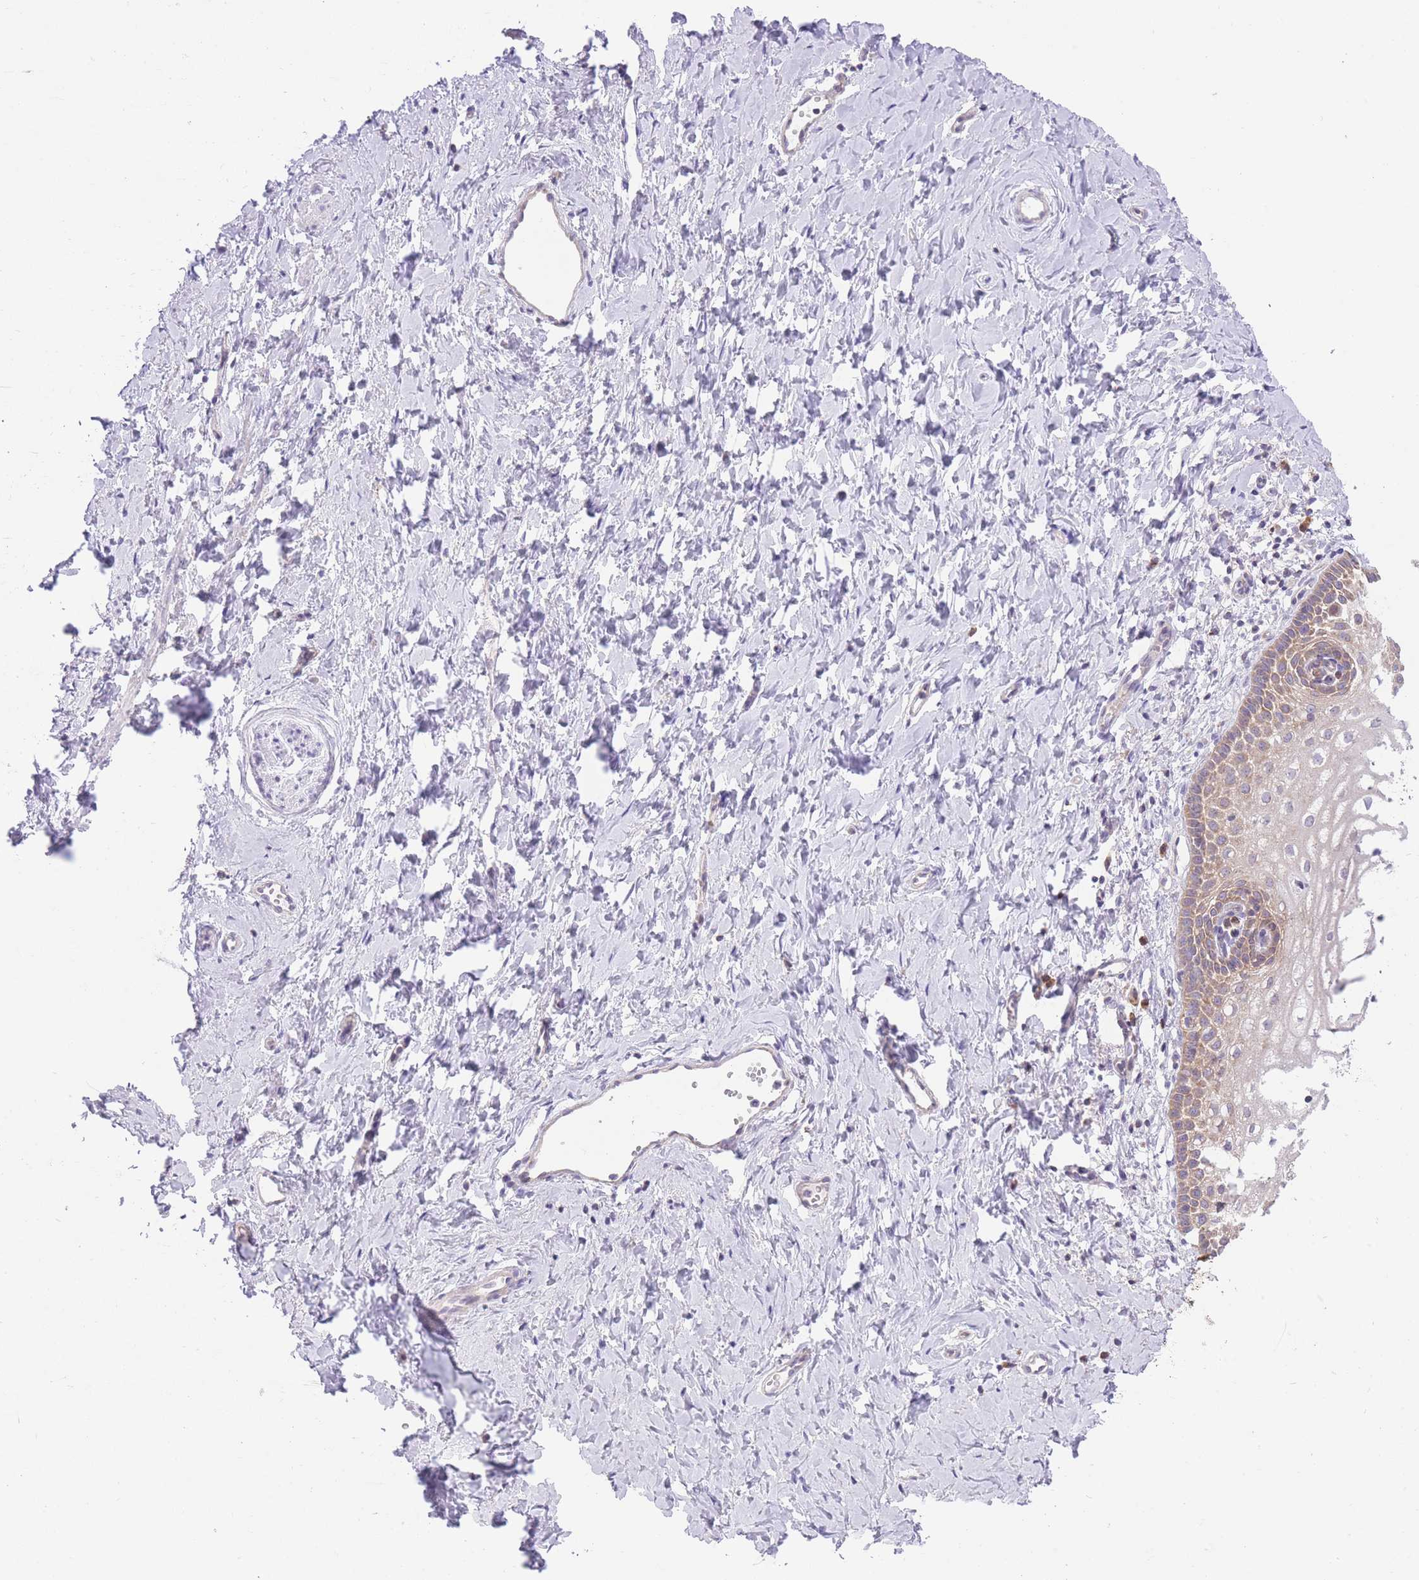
{"staining": {"intensity": "moderate", "quantity": "25%-75%", "location": "cytoplasmic/membranous"}, "tissue": "vagina", "cell_type": "Squamous epithelial cells", "image_type": "normal", "snomed": [{"axis": "morphology", "description": "Normal tissue, NOS"}, {"axis": "topography", "description": "Vagina"}], "caption": "Protein expression analysis of unremarkable human vagina reveals moderate cytoplasmic/membranous positivity in approximately 25%-75% of squamous epithelial cells.", "gene": "BOLA2B", "patient": {"sex": "female", "age": 56}}